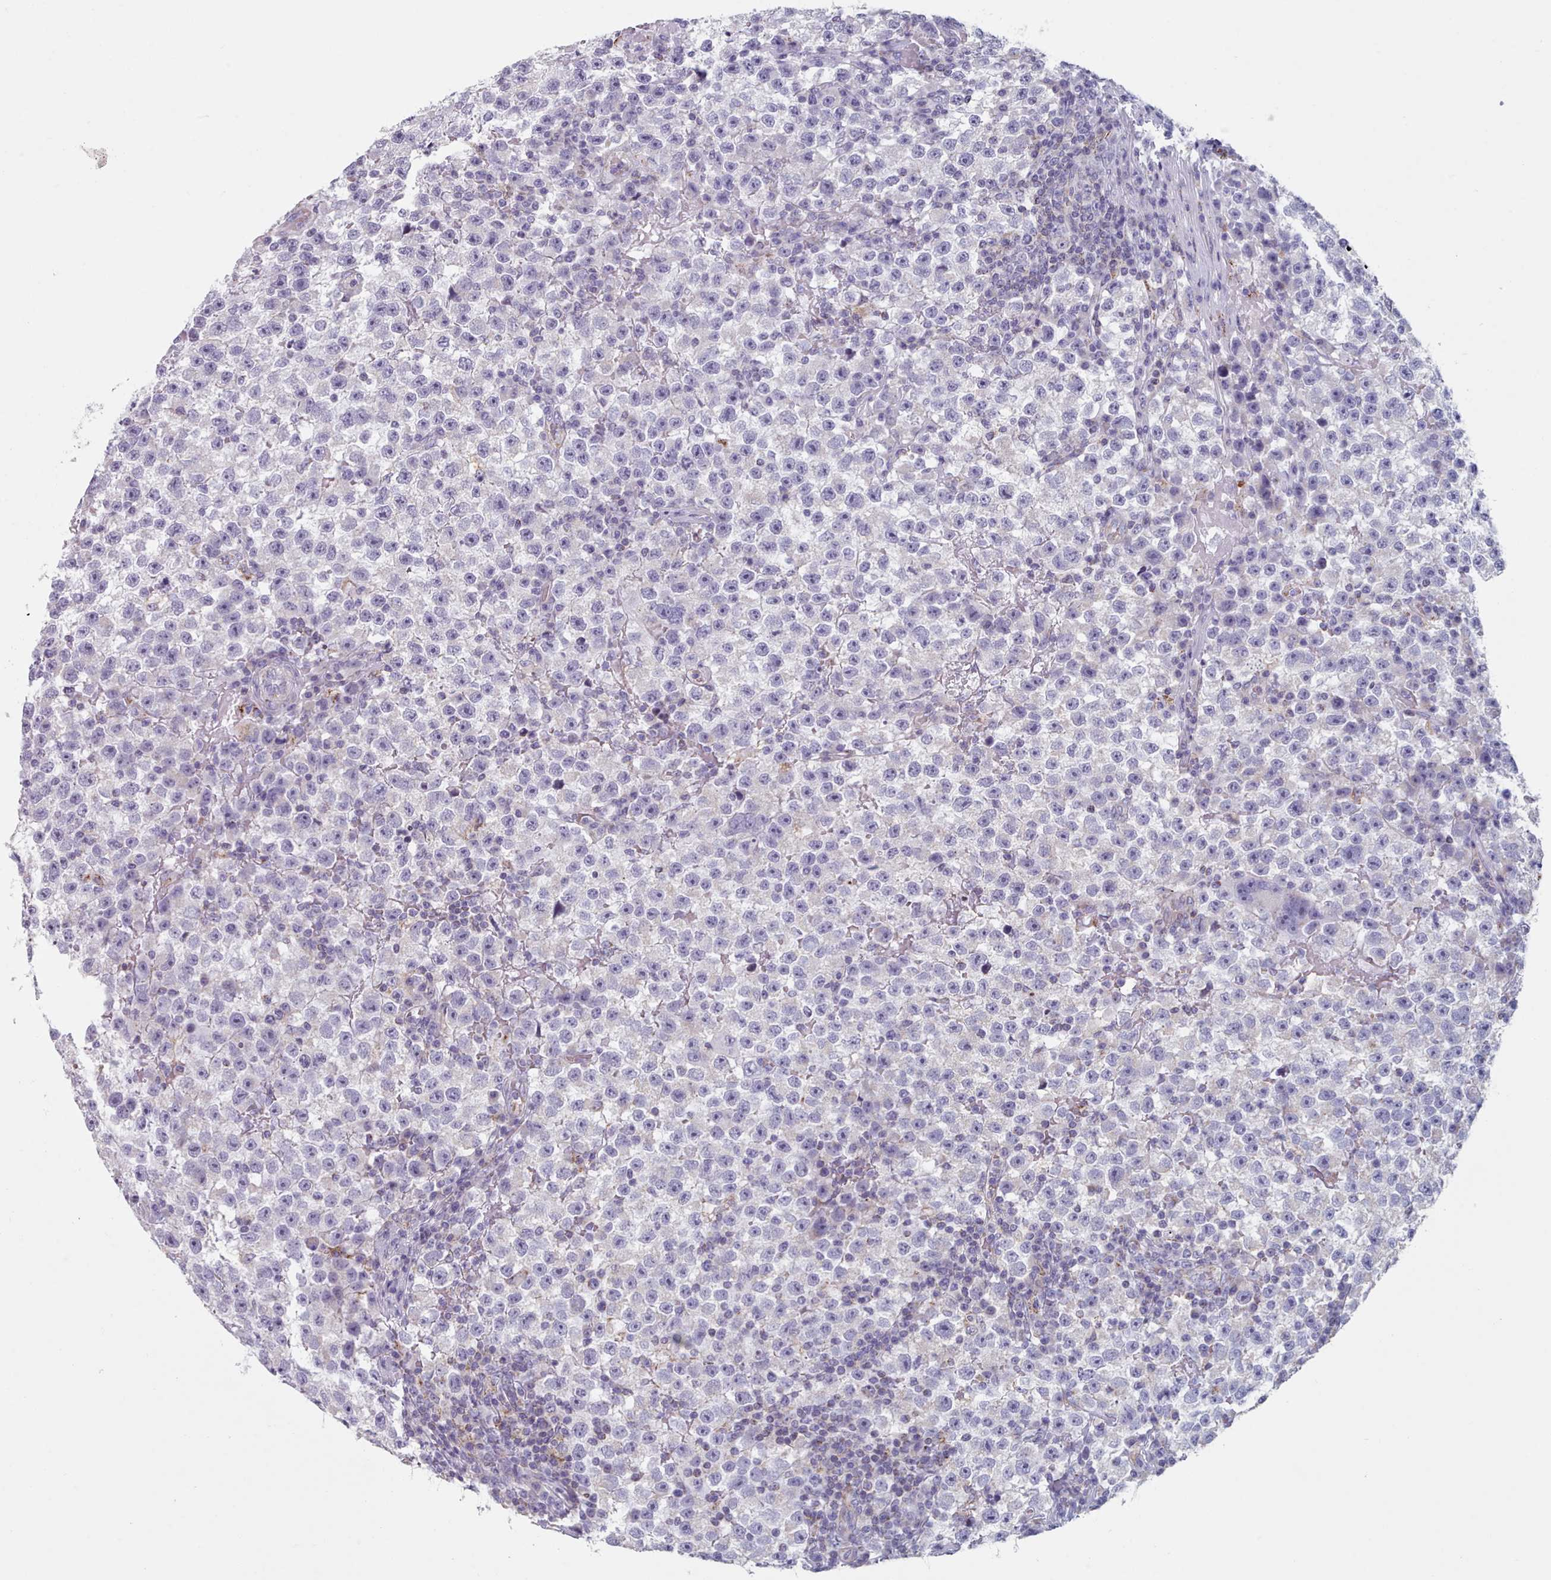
{"staining": {"intensity": "negative", "quantity": "none", "location": "none"}, "tissue": "testis cancer", "cell_type": "Tumor cells", "image_type": "cancer", "snomed": [{"axis": "morphology", "description": "Seminoma, NOS"}, {"axis": "topography", "description": "Testis"}], "caption": "Seminoma (testis) stained for a protein using immunohistochemistry exhibits no positivity tumor cells.", "gene": "FAM170B", "patient": {"sex": "male", "age": 22}}